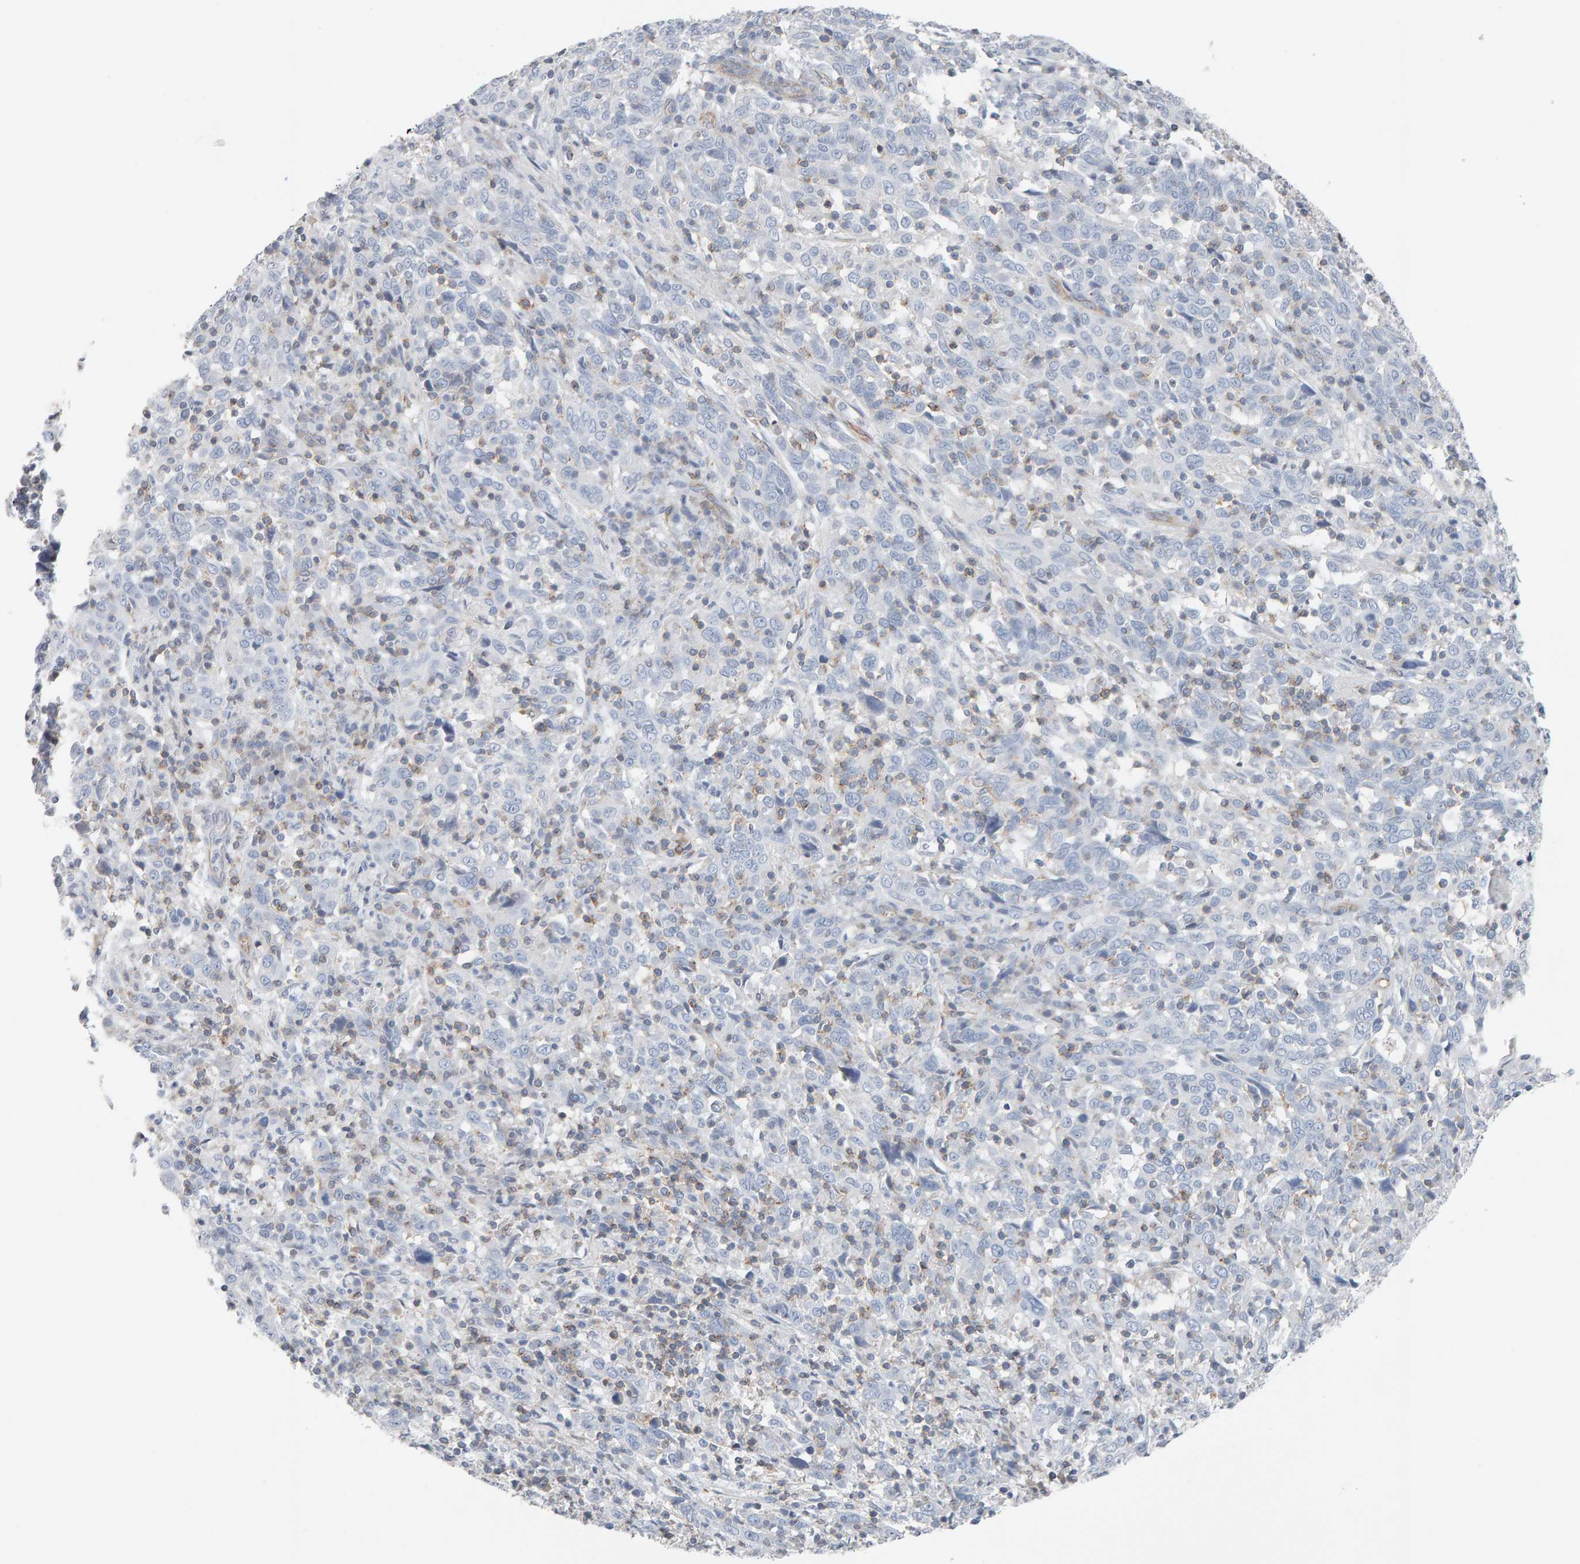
{"staining": {"intensity": "weak", "quantity": "<25%", "location": "cytoplasmic/membranous"}, "tissue": "cervical cancer", "cell_type": "Tumor cells", "image_type": "cancer", "snomed": [{"axis": "morphology", "description": "Squamous cell carcinoma, NOS"}, {"axis": "topography", "description": "Cervix"}], "caption": "This is an immunohistochemistry (IHC) image of human cervical squamous cell carcinoma. There is no positivity in tumor cells.", "gene": "FYN", "patient": {"sex": "female", "age": 46}}